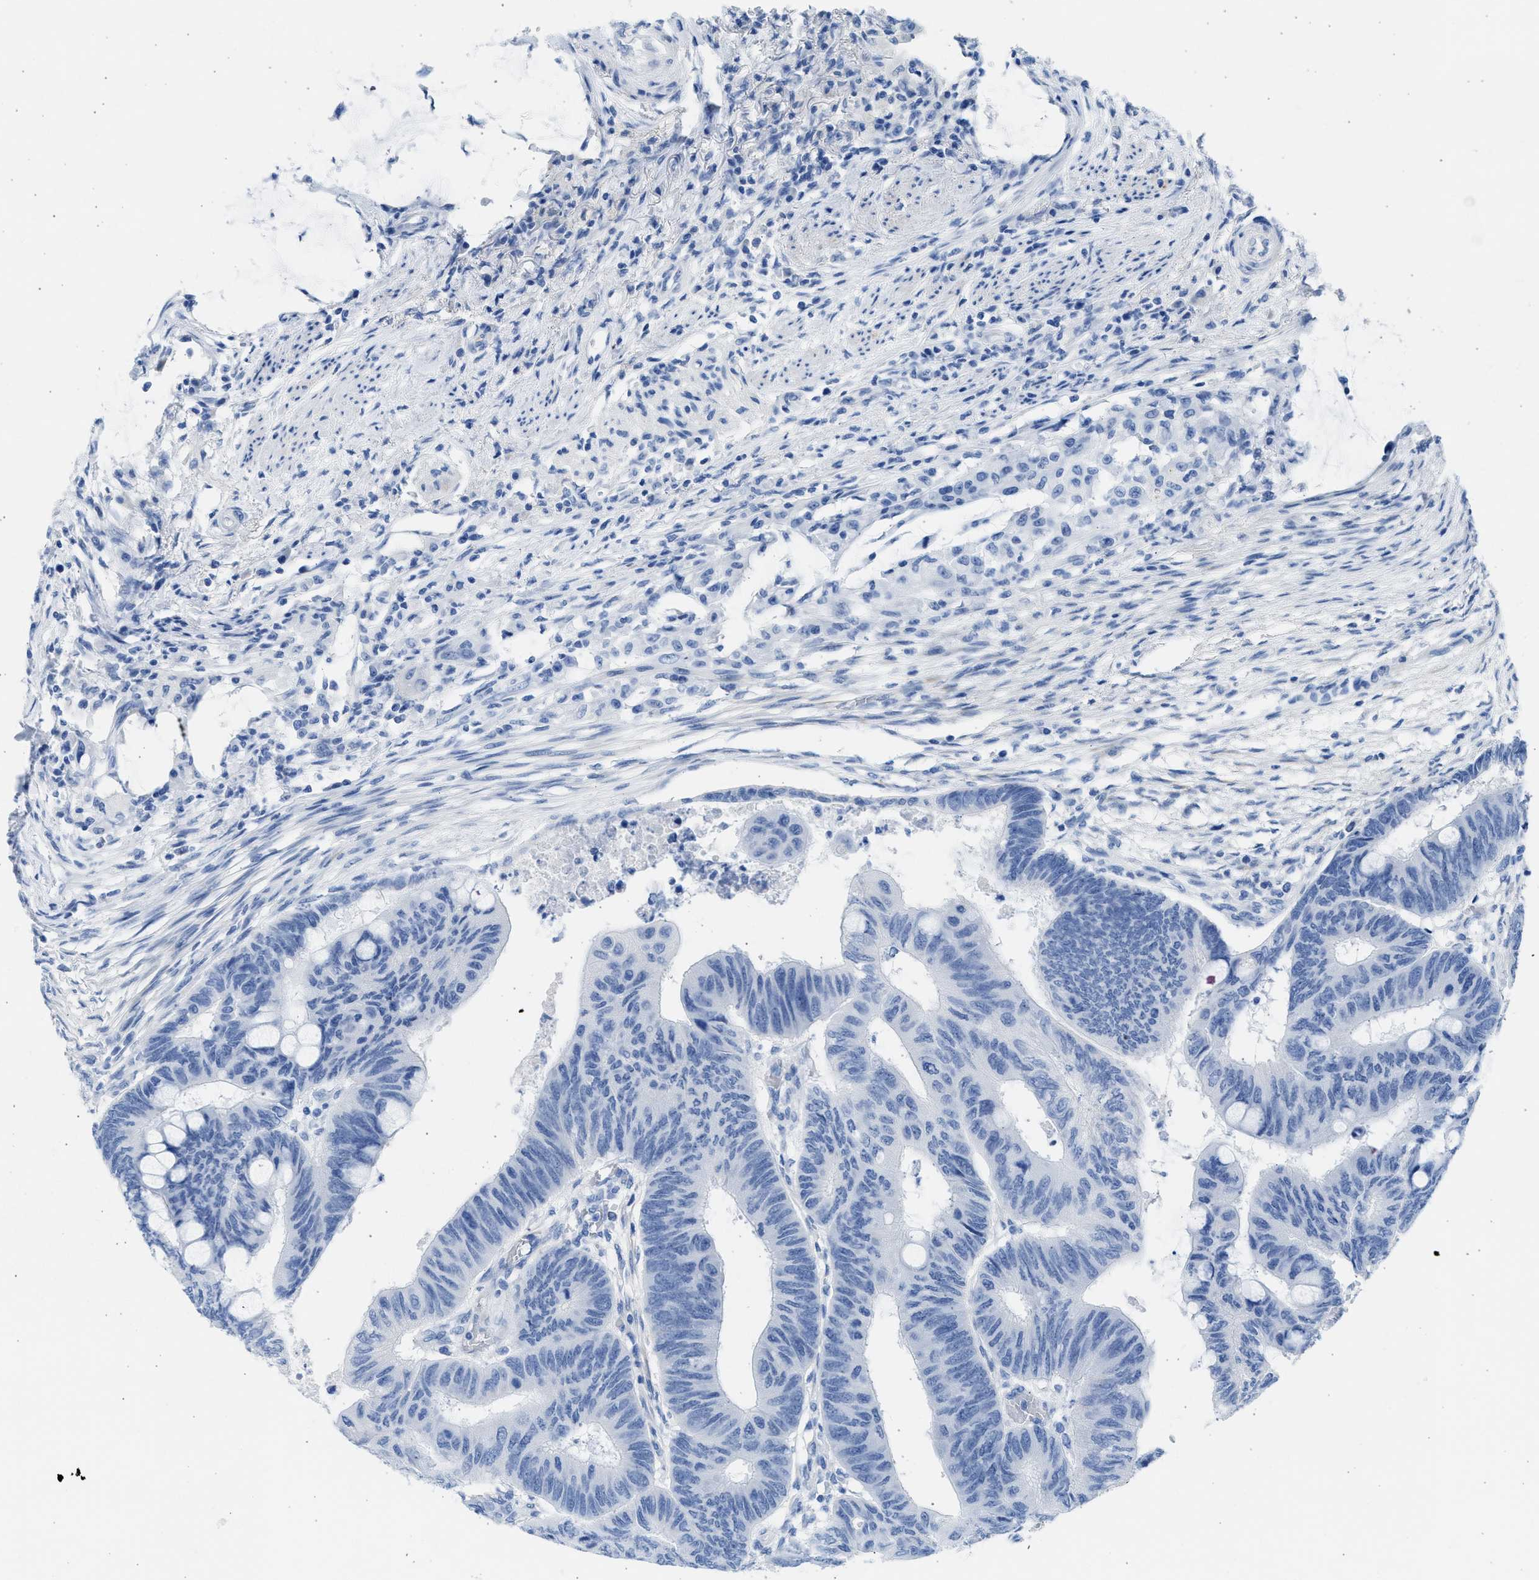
{"staining": {"intensity": "negative", "quantity": "none", "location": "none"}, "tissue": "colorectal cancer", "cell_type": "Tumor cells", "image_type": "cancer", "snomed": [{"axis": "morphology", "description": "Normal tissue, NOS"}, {"axis": "morphology", "description": "Adenocarcinoma, NOS"}, {"axis": "topography", "description": "Rectum"}, {"axis": "topography", "description": "Peripheral nerve tissue"}], "caption": "Protein analysis of adenocarcinoma (colorectal) shows no significant expression in tumor cells.", "gene": "SPATA3", "patient": {"sex": "male", "age": 92}}